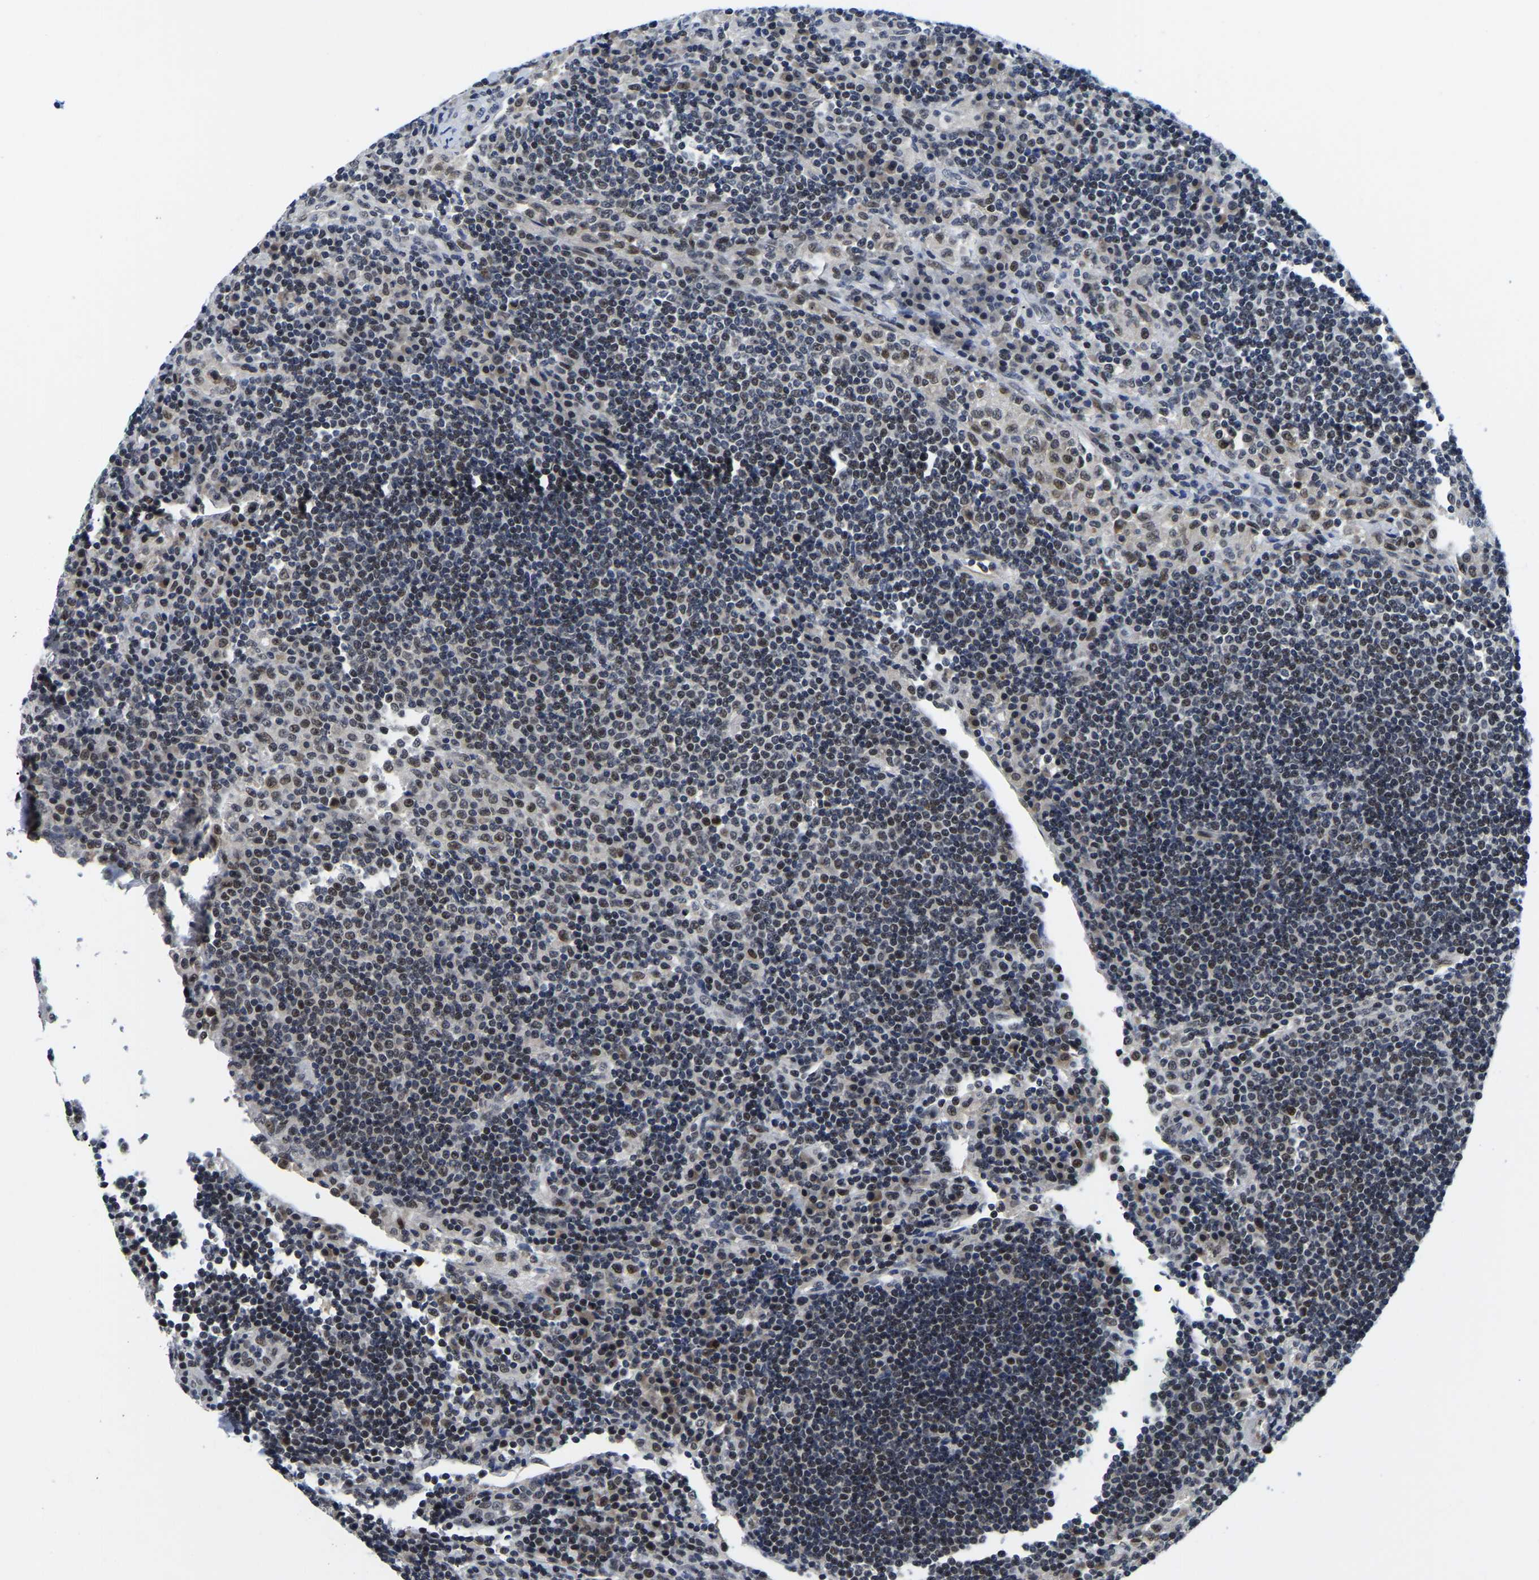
{"staining": {"intensity": "weak", "quantity": "25%-75%", "location": "nuclear"}, "tissue": "lymph node", "cell_type": "Germinal center cells", "image_type": "normal", "snomed": [{"axis": "morphology", "description": "Normal tissue, NOS"}, {"axis": "topography", "description": "Lymph node"}], "caption": "Immunohistochemistry (DAB) staining of unremarkable human lymph node demonstrates weak nuclear protein expression in approximately 25%-75% of germinal center cells.", "gene": "POLDIP3", "patient": {"sex": "female", "age": 53}}